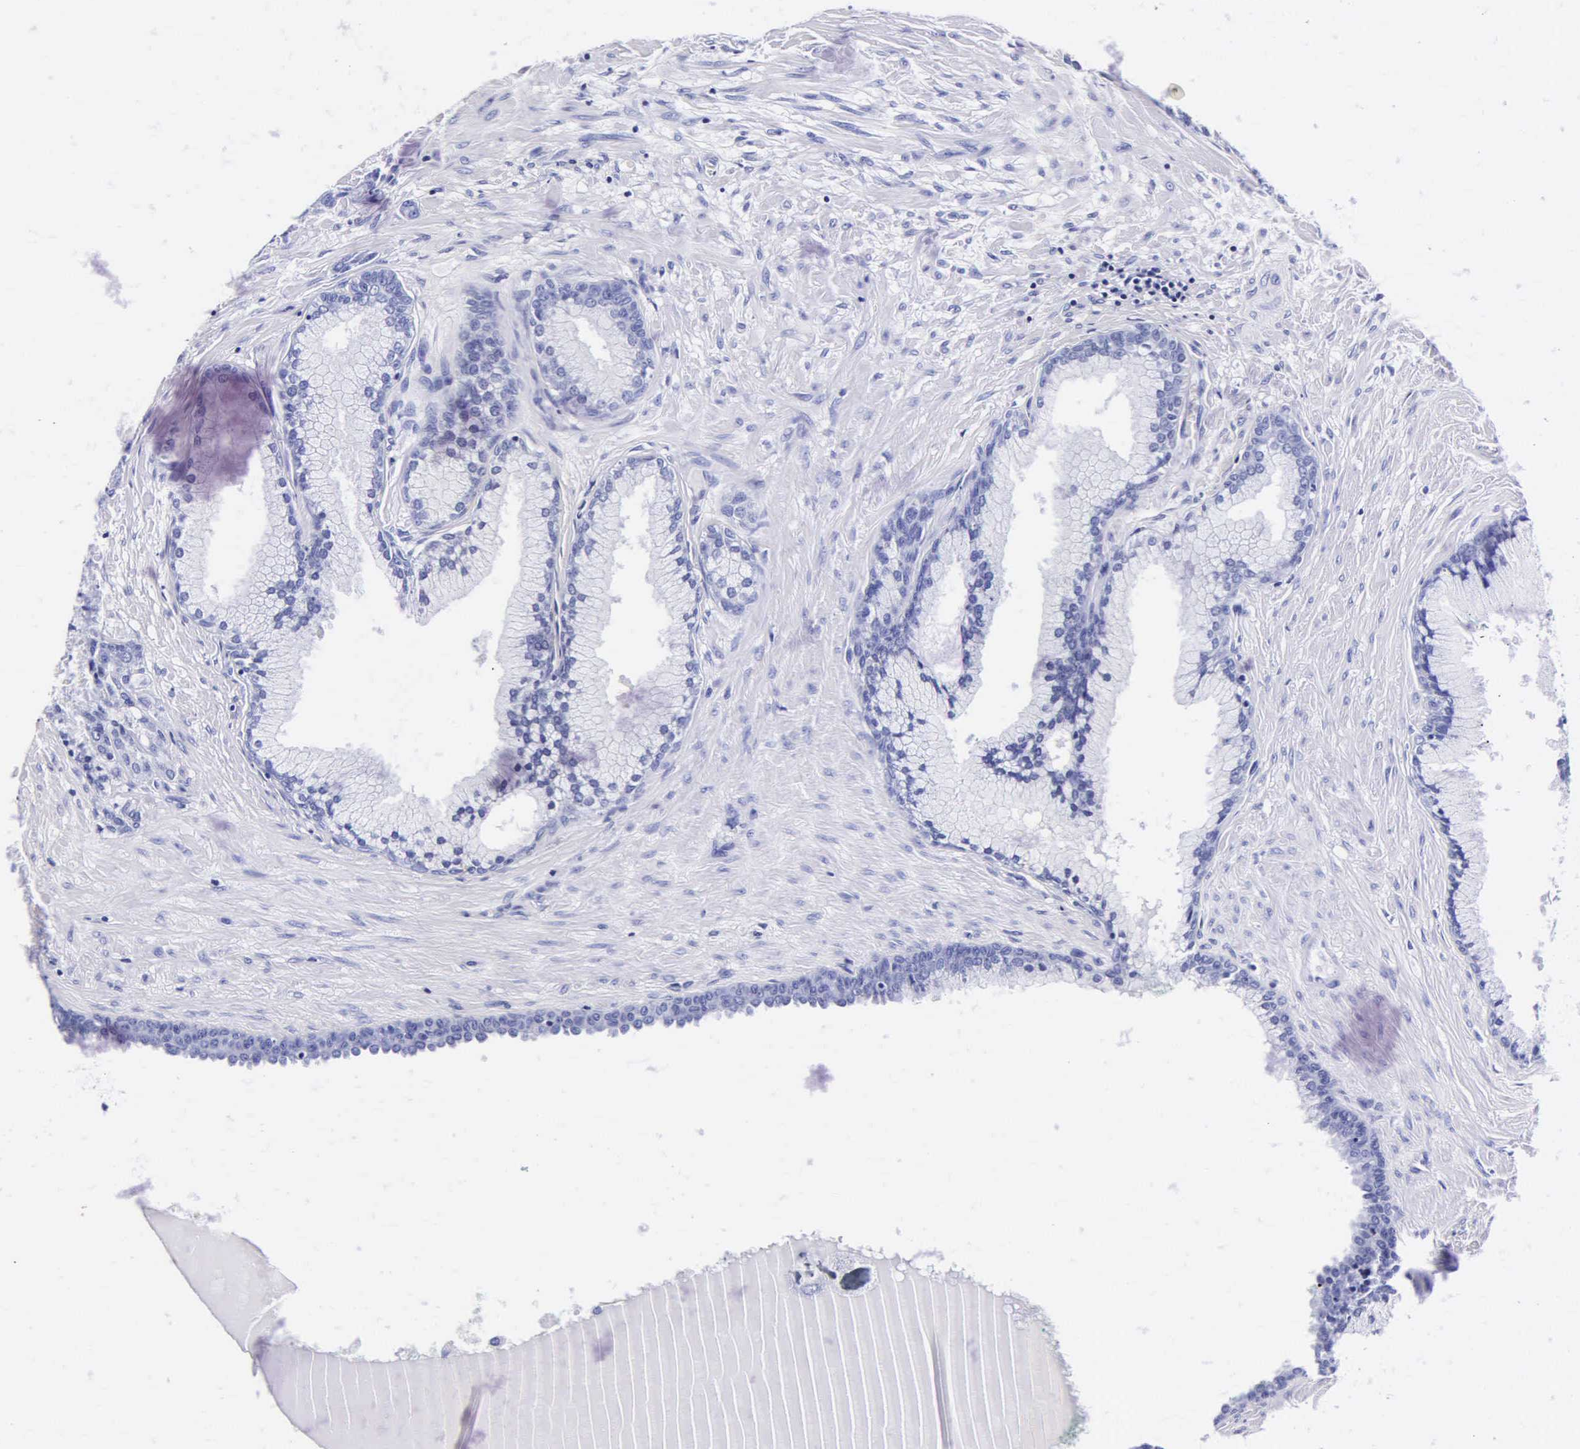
{"staining": {"intensity": "negative", "quantity": "none", "location": "none"}, "tissue": "prostate cancer", "cell_type": "Tumor cells", "image_type": "cancer", "snomed": [{"axis": "morphology", "description": "Adenocarcinoma, High grade"}, {"axis": "topography", "description": "Prostate"}], "caption": "Immunohistochemistry (IHC) photomicrograph of neoplastic tissue: prostate cancer (high-grade adenocarcinoma) stained with DAB (3,3'-diaminobenzidine) reveals no significant protein staining in tumor cells. (Immunohistochemistry, brightfield microscopy, high magnification).", "gene": "MB", "patient": {"sex": "male", "age": 64}}